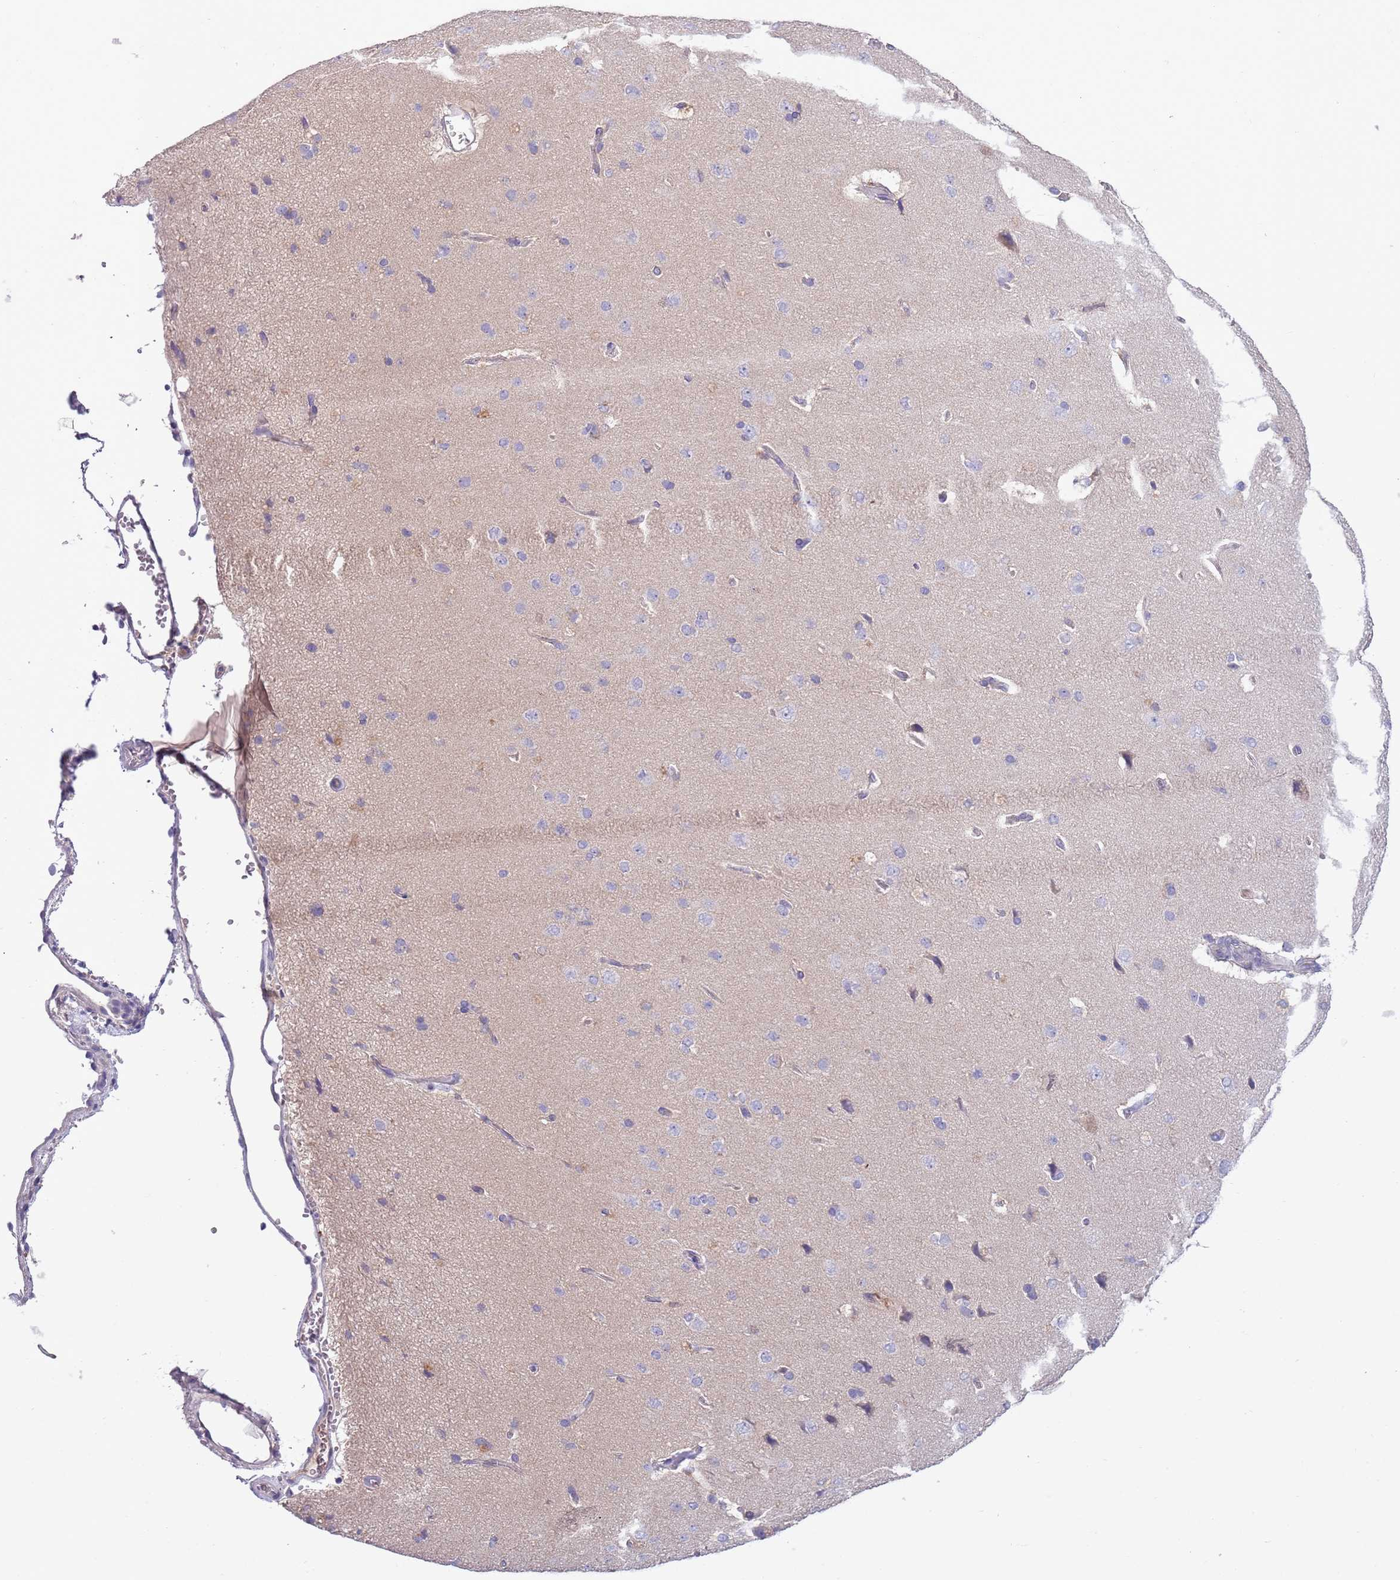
{"staining": {"intensity": "negative", "quantity": "none", "location": "none"}, "tissue": "cerebral cortex", "cell_type": "Endothelial cells", "image_type": "normal", "snomed": [{"axis": "morphology", "description": "Normal tissue, NOS"}, {"axis": "topography", "description": "Cerebral cortex"}], "caption": "This image is of benign cerebral cortex stained with immunohistochemistry (IHC) to label a protein in brown with the nuclei are counter-stained blue. There is no positivity in endothelial cells.", "gene": "HES3", "patient": {"sex": "male", "age": 62}}